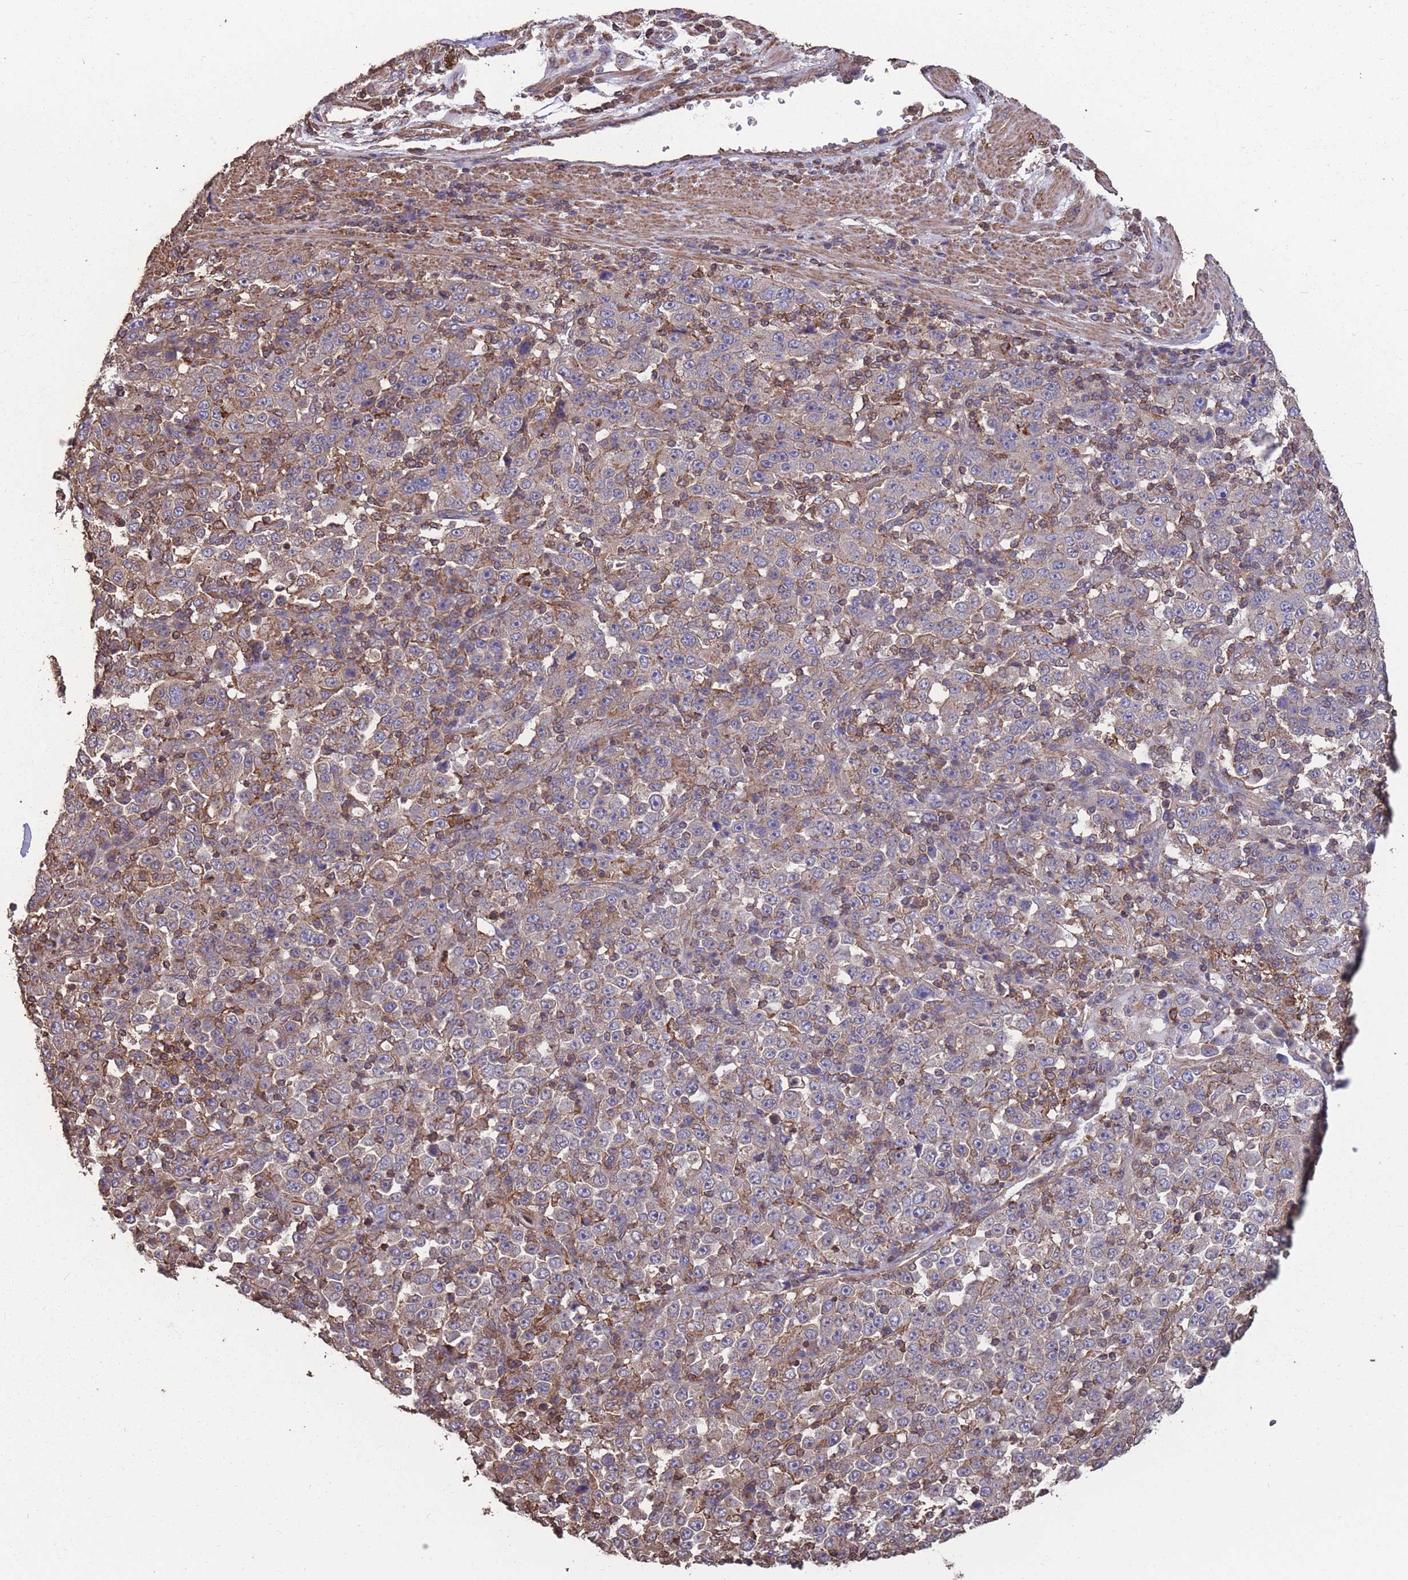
{"staining": {"intensity": "weak", "quantity": "<25%", "location": "cytoplasmic/membranous"}, "tissue": "stomach cancer", "cell_type": "Tumor cells", "image_type": "cancer", "snomed": [{"axis": "morphology", "description": "Normal tissue, NOS"}, {"axis": "morphology", "description": "Adenocarcinoma, NOS"}, {"axis": "topography", "description": "Stomach, upper"}, {"axis": "topography", "description": "Stomach"}], "caption": "Tumor cells are negative for protein expression in human stomach cancer.", "gene": "NUDT21", "patient": {"sex": "male", "age": 59}}